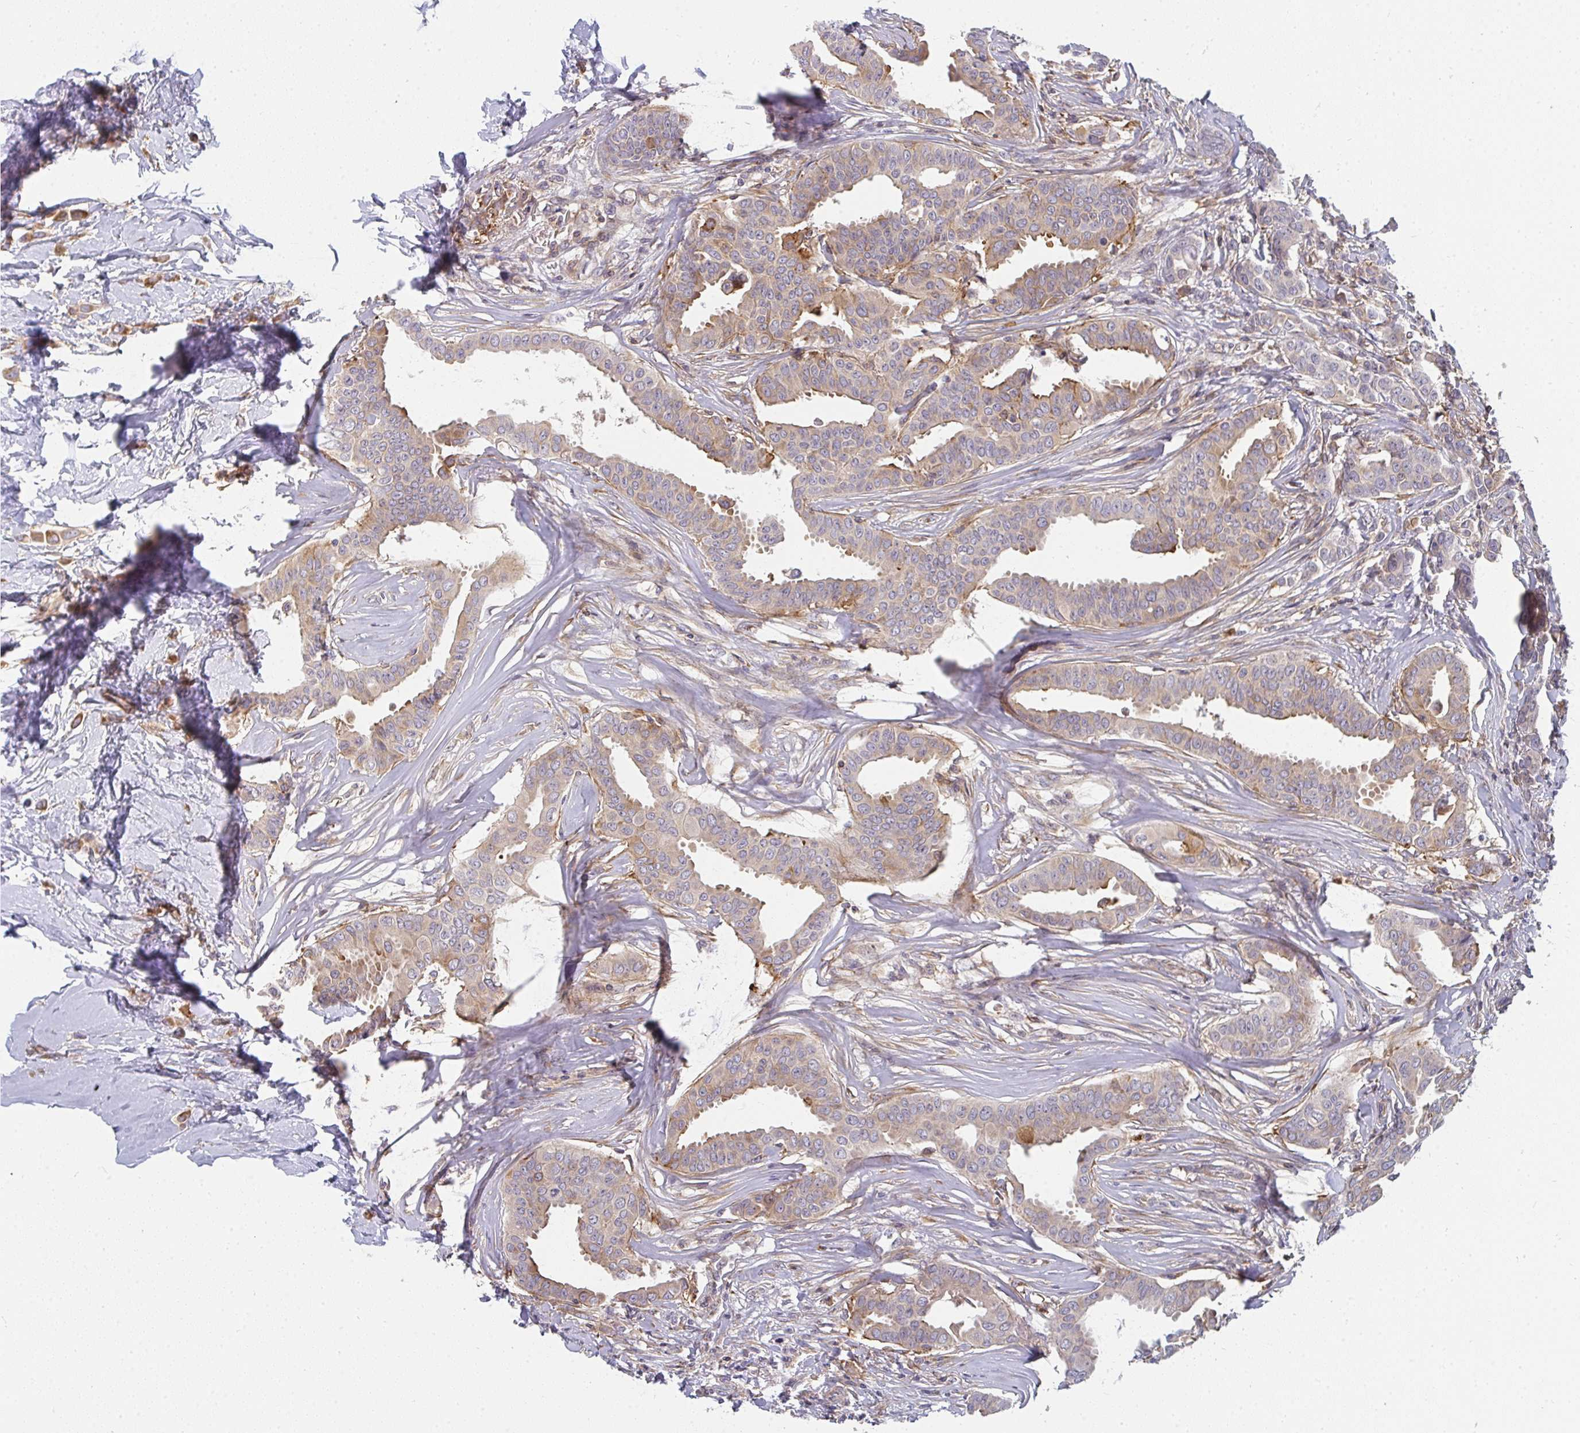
{"staining": {"intensity": "weak", "quantity": "25%-75%", "location": "cytoplasmic/membranous"}, "tissue": "breast cancer", "cell_type": "Tumor cells", "image_type": "cancer", "snomed": [{"axis": "morphology", "description": "Duct carcinoma"}, {"axis": "topography", "description": "Breast"}], "caption": "Human breast invasive ductal carcinoma stained for a protein (brown) shows weak cytoplasmic/membranous positive positivity in about 25%-75% of tumor cells.", "gene": "CSF3R", "patient": {"sex": "female", "age": 45}}